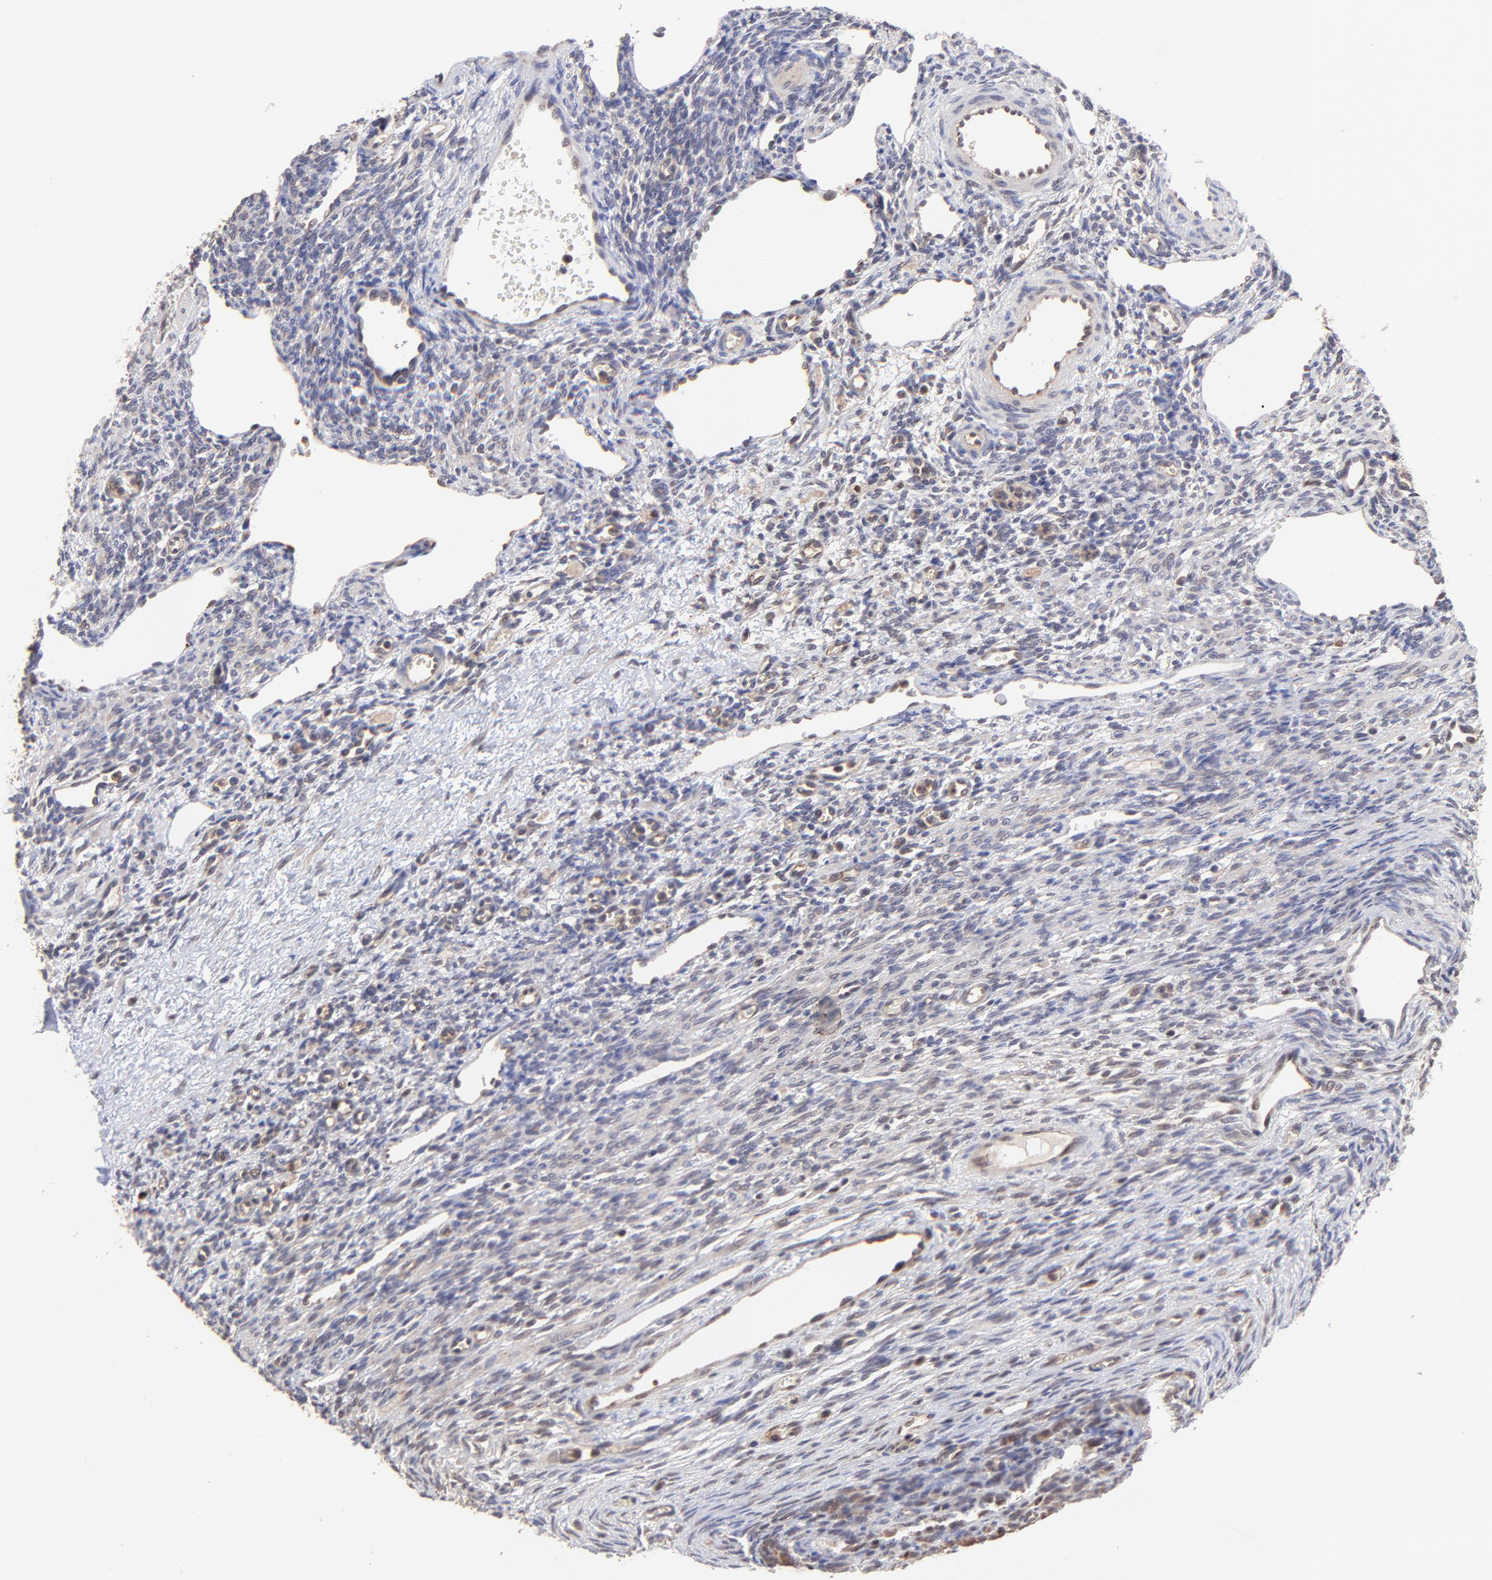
{"staining": {"intensity": "negative", "quantity": "none", "location": "none"}, "tissue": "ovary", "cell_type": "Ovarian stroma cells", "image_type": "normal", "snomed": [{"axis": "morphology", "description": "Normal tissue, NOS"}, {"axis": "topography", "description": "Ovary"}], "caption": "The image reveals no significant expression in ovarian stroma cells of ovary.", "gene": "PSMA6", "patient": {"sex": "female", "age": 33}}